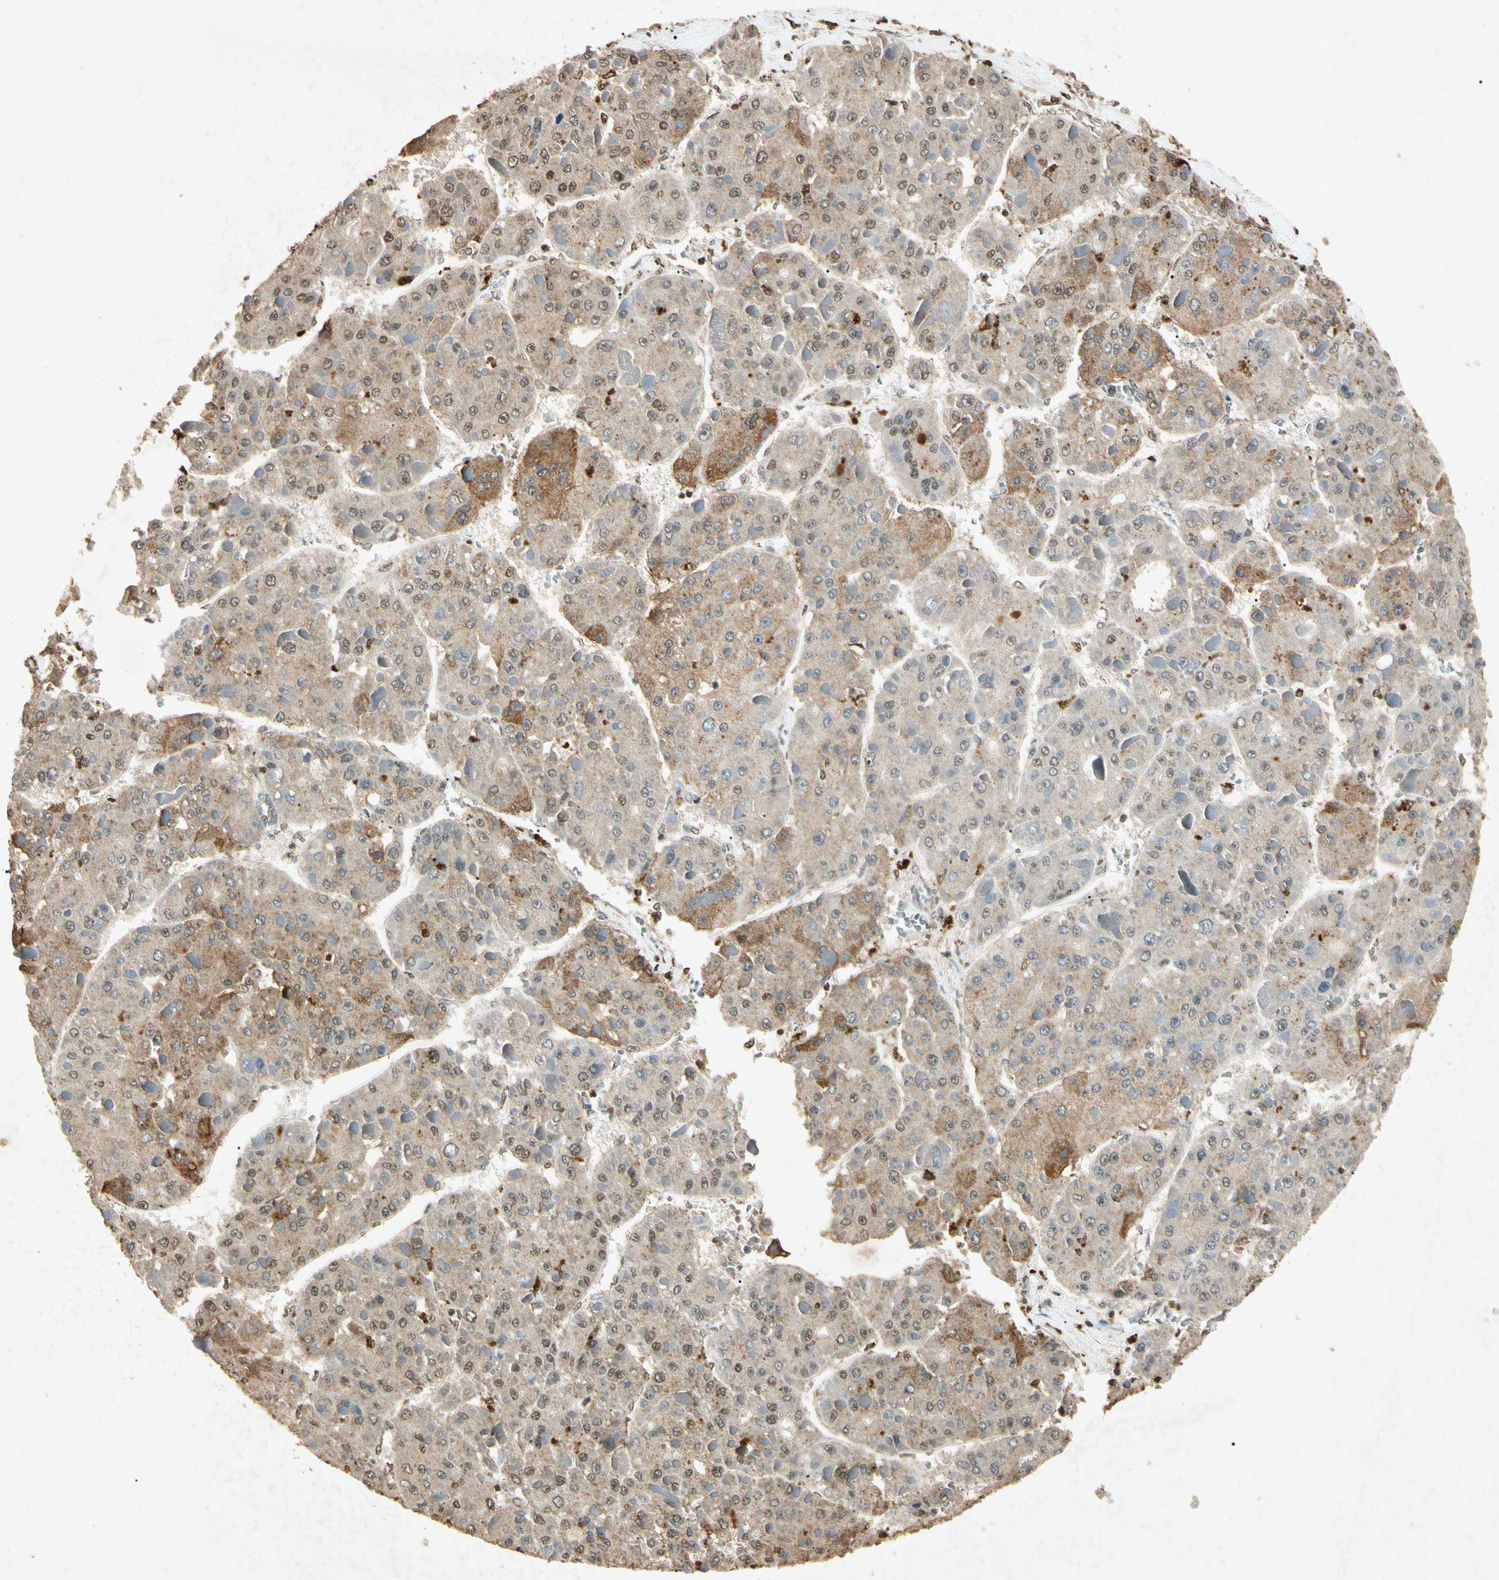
{"staining": {"intensity": "weak", "quantity": ">75%", "location": "cytoplasmic/membranous"}, "tissue": "liver cancer", "cell_type": "Tumor cells", "image_type": "cancer", "snomed": [{"axis": "morphology", "description": "Carcinoma, Hepatocellular, NOS"}, {"axis": "topography", "description": "Liver"}], "caption": "Protein staining reveals weak cytoplasmic/membranous expression in about >75% of tumor cells in hepatocellular carcinoma (liver). (IHC, brightfield microscopy, high magnification).", "gene": "MSRB1", "patient": {"sex": "female", "age": 73}}